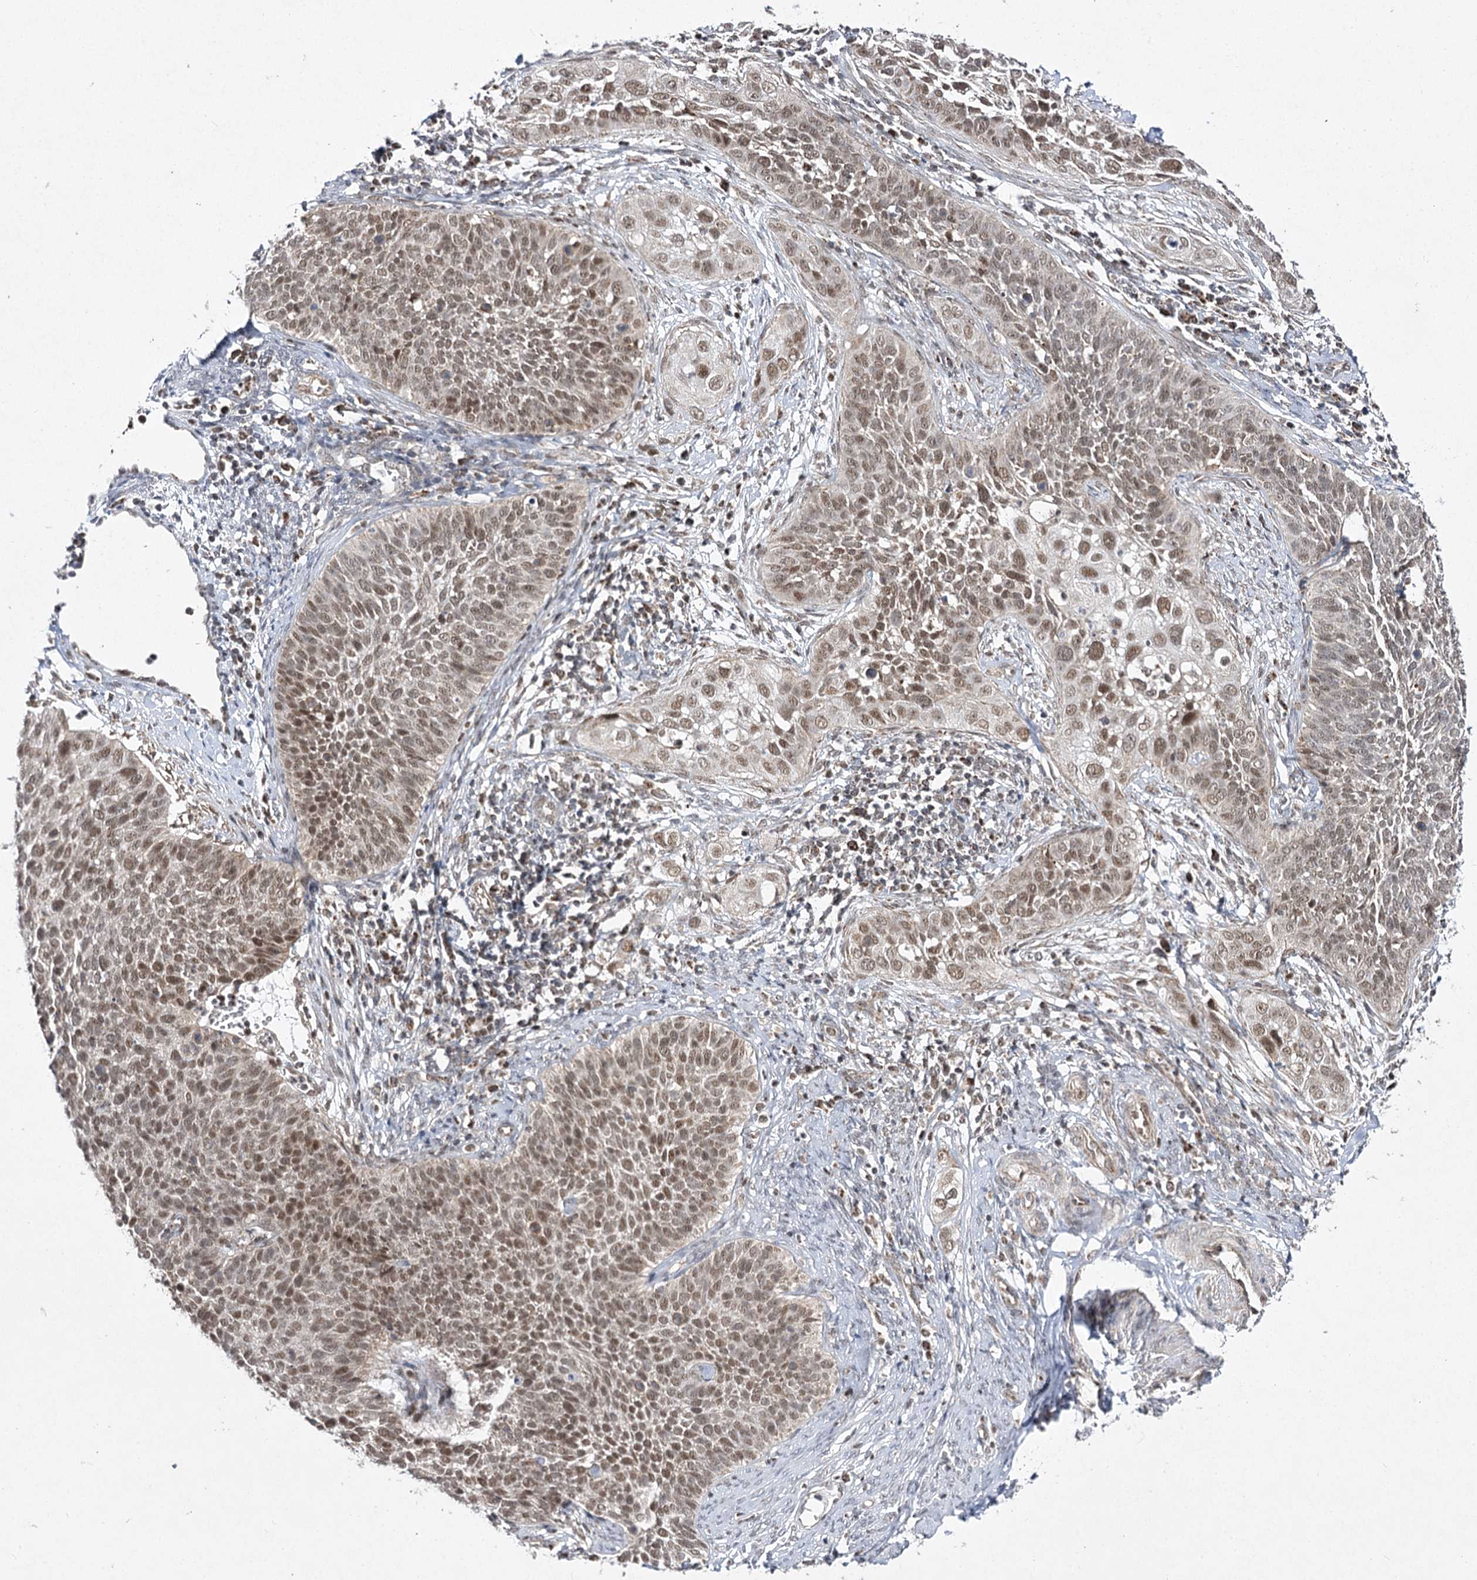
{"staining": {"intensity": "moderate", "quantity": ">75%", "location": "nuclear"}, "tissue": "cervical cancer", "cell_type": "Tumor cells", "image_type": "cancer", "snomed": [{"axis": "morphology", "description": "Squamous cell carcinoma, NOS"}, {"axis": "topography", "description": "Cervix"}], "caption": "Moderate nuclear protein expression is appreciated in approximately >75% of tumor cells in cervical cancer. The staining is performed using DAB brown chromogen to label protein expression. The nuclei are counter-stained blue using hematoxylin.", "gene": "SLC4A1AP", "patient": {"sex": "female", "age": 34}}